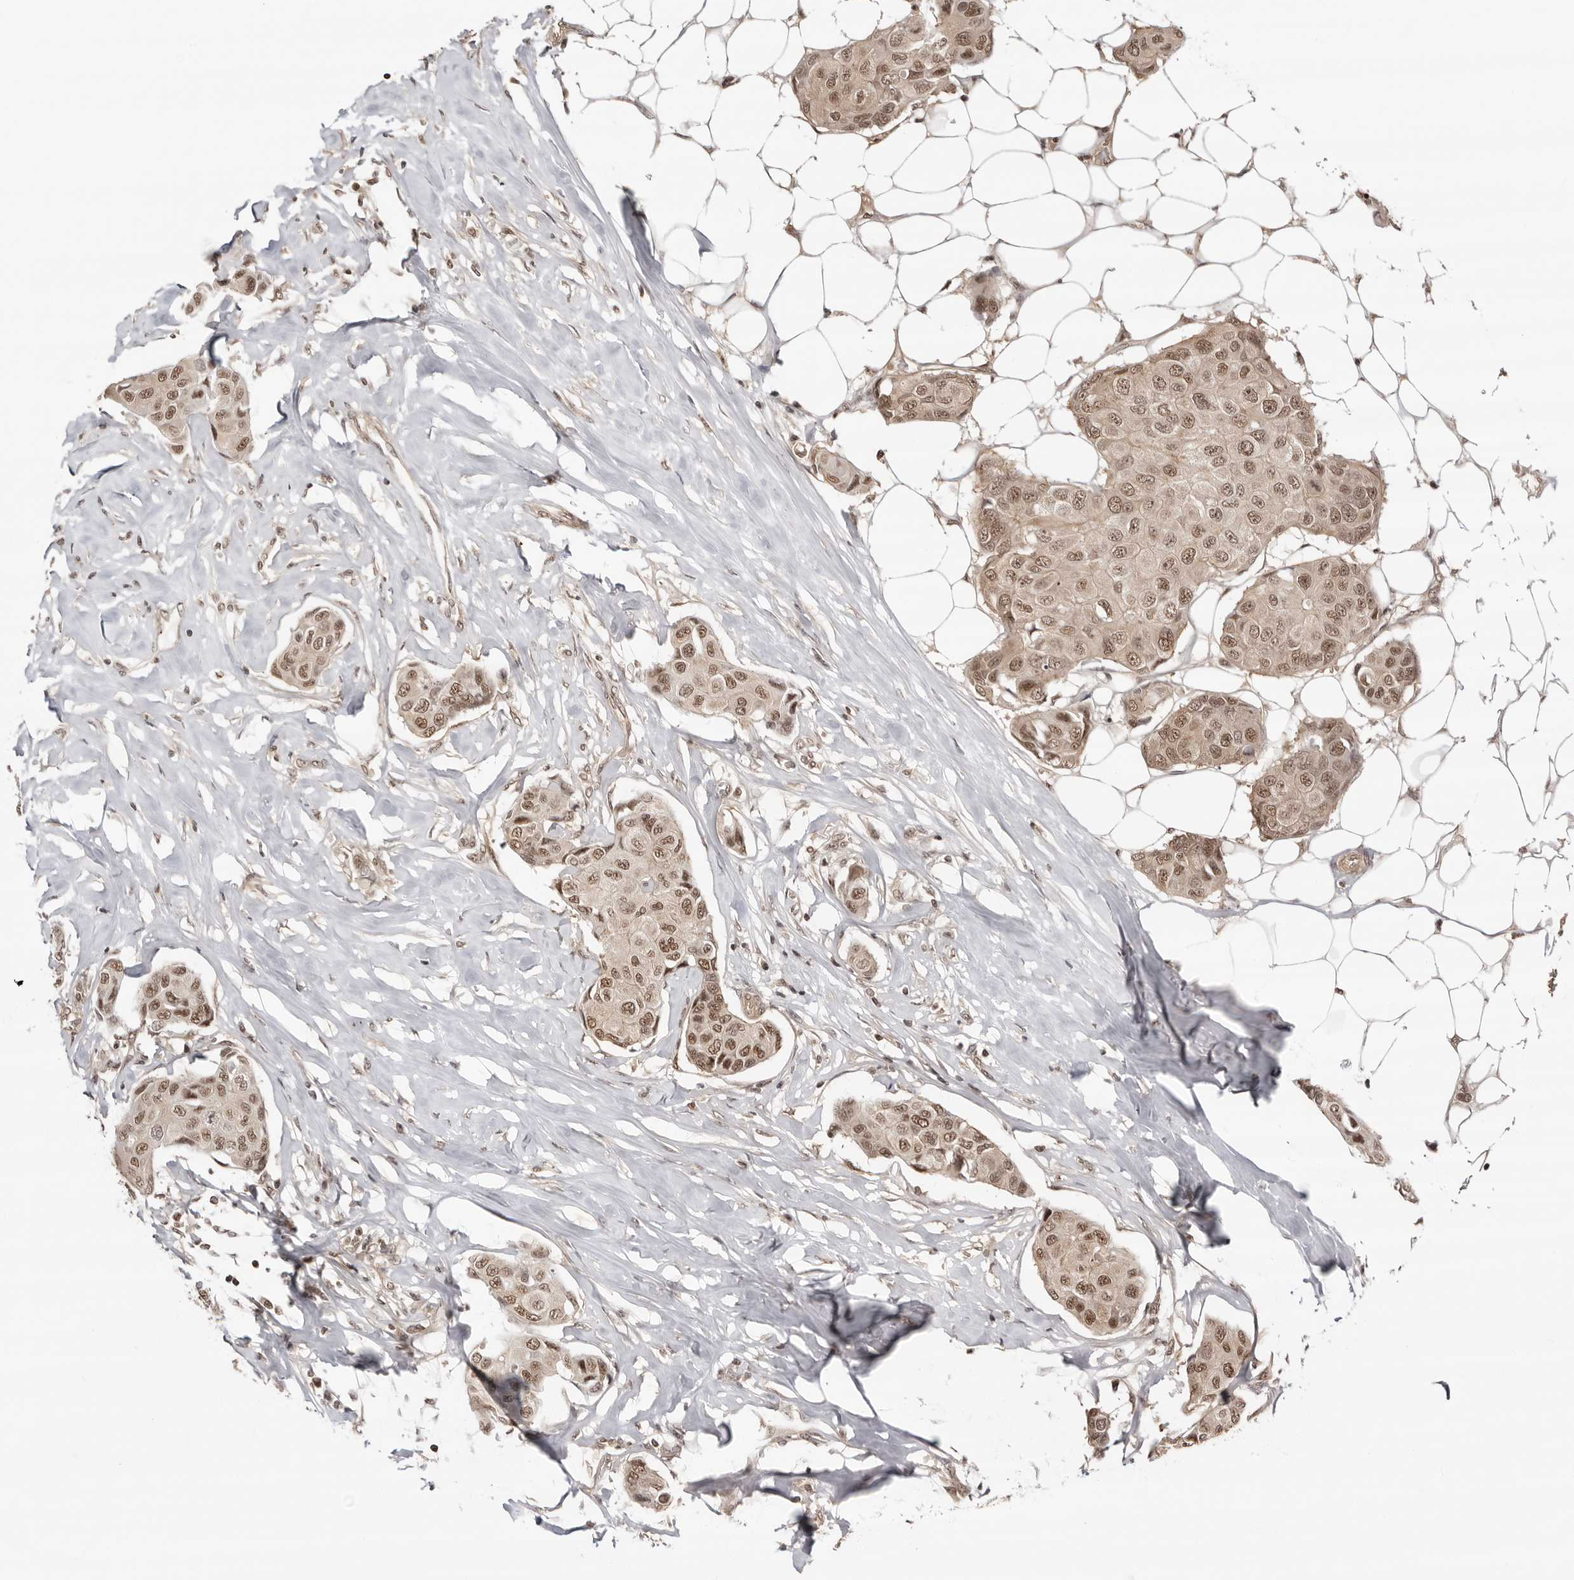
{"staining": {"intensity": "moderate", "quantity": ">75%", "location": "cytoplasmic/membranous,nuclear"}, "tissue": "breast cancer", "cell_type": "Tumor cells", "image_type": "cancer", "snomed": [{"axis": "morphology", "description": "Duct carcinoma"}, {"axis": "topography", "description": "Breast"}], "caption": "Moderate cytoplasmic/membranous and nuclear protein expression is identified in about >75% of tumor cells in intraductal carcinoma (breast).", "gene": "SDE2", "patient": {"sex": "female", "age": 80}}